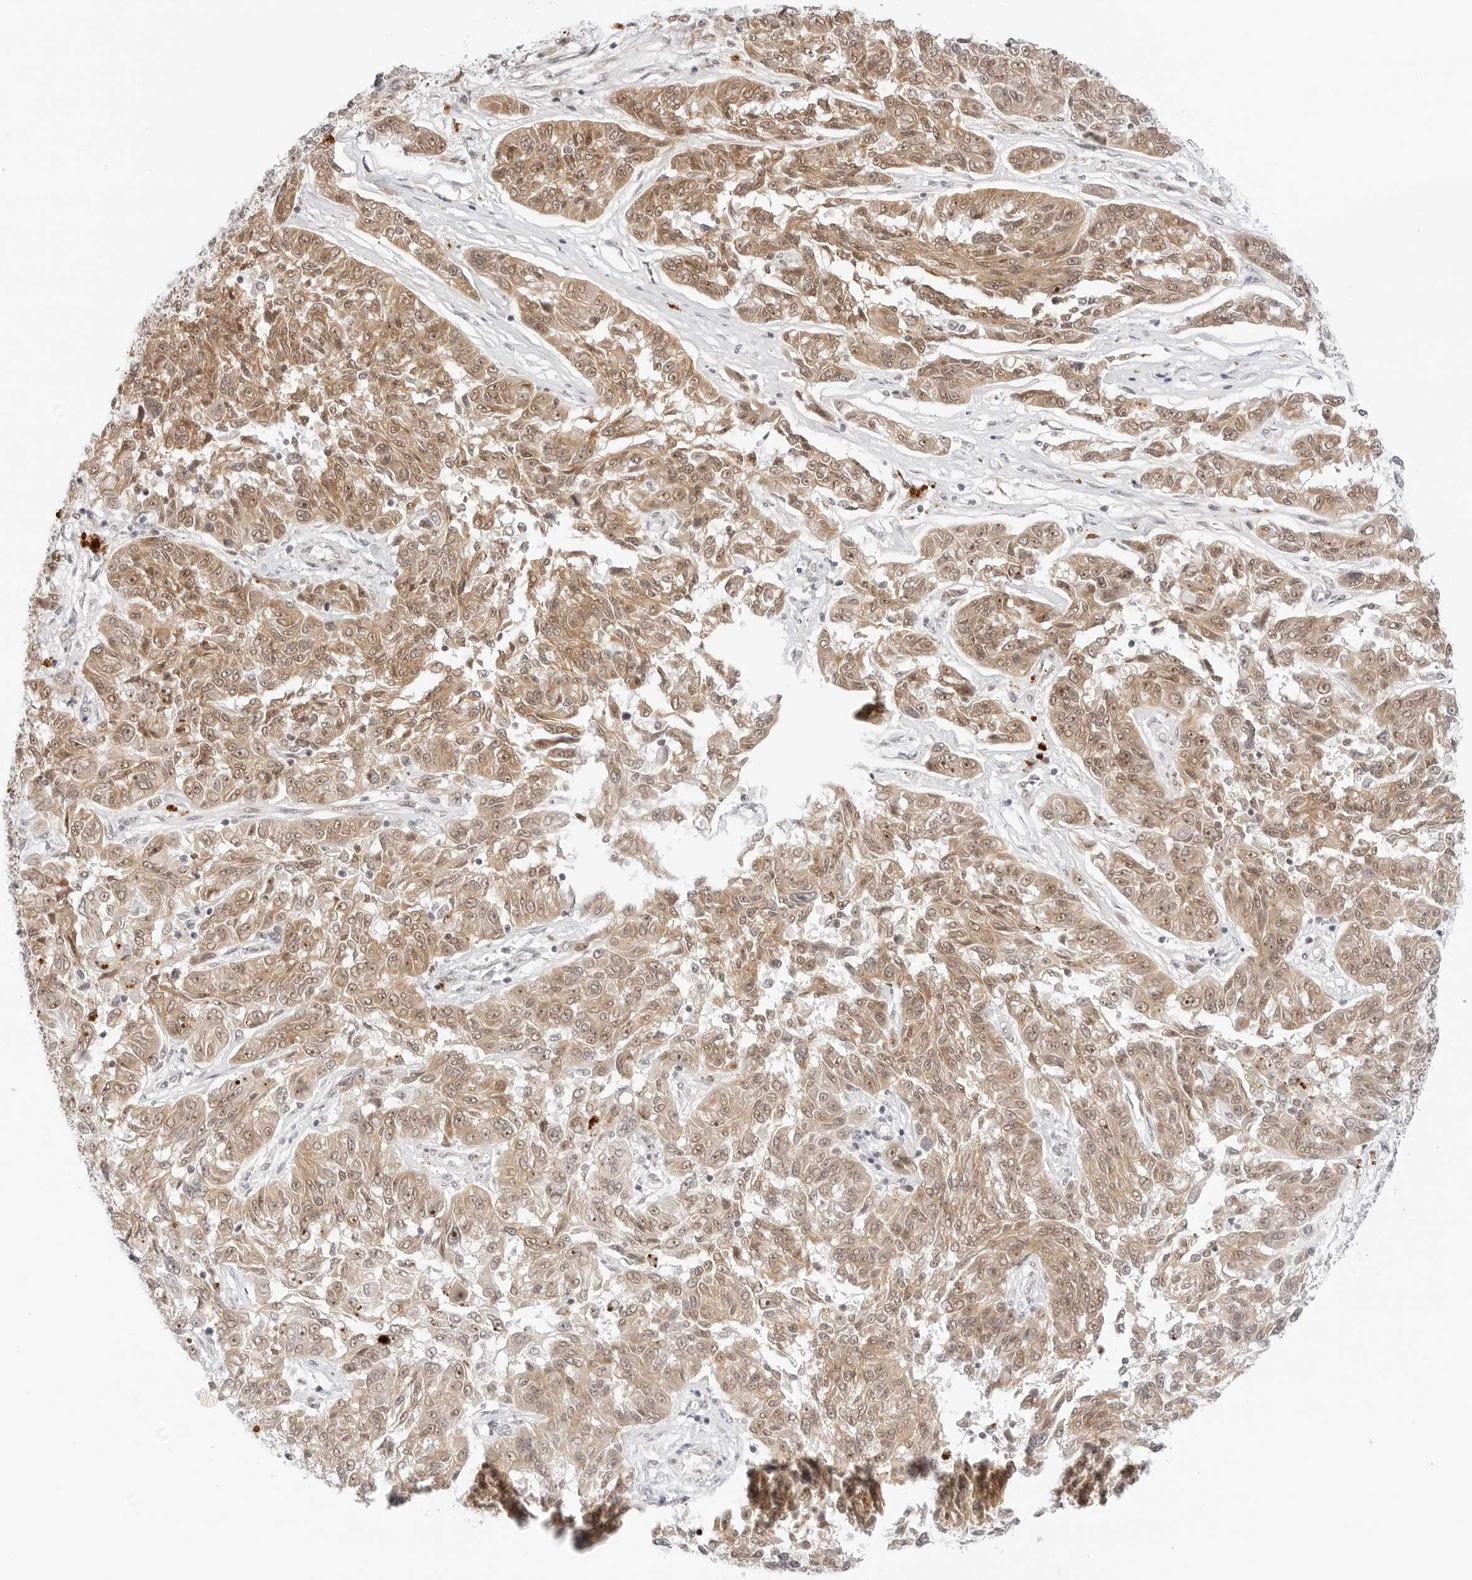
{"staining": {"intensity": "moderate", "quantity": ">75%", "location": "cytoplasmic/membranous,nuclear"}, "tissue": "melanoma", "cell_type": "Tumor cells", "image_type": "cancer", "snomed": [{"axis": "morphology", "description": "Malignant melanoma, NOS"}, {"axis": "topography", "description": "Skin"}], "caption": "There is medium levels of moderate cytoplasmic/membranous and nuclear expression in tumor cells of melanoma, as demonstrated by immunohistochemical staining (brown color).", "gene": "HIPK3", "patient": {"sex": "male", "age": 53}}